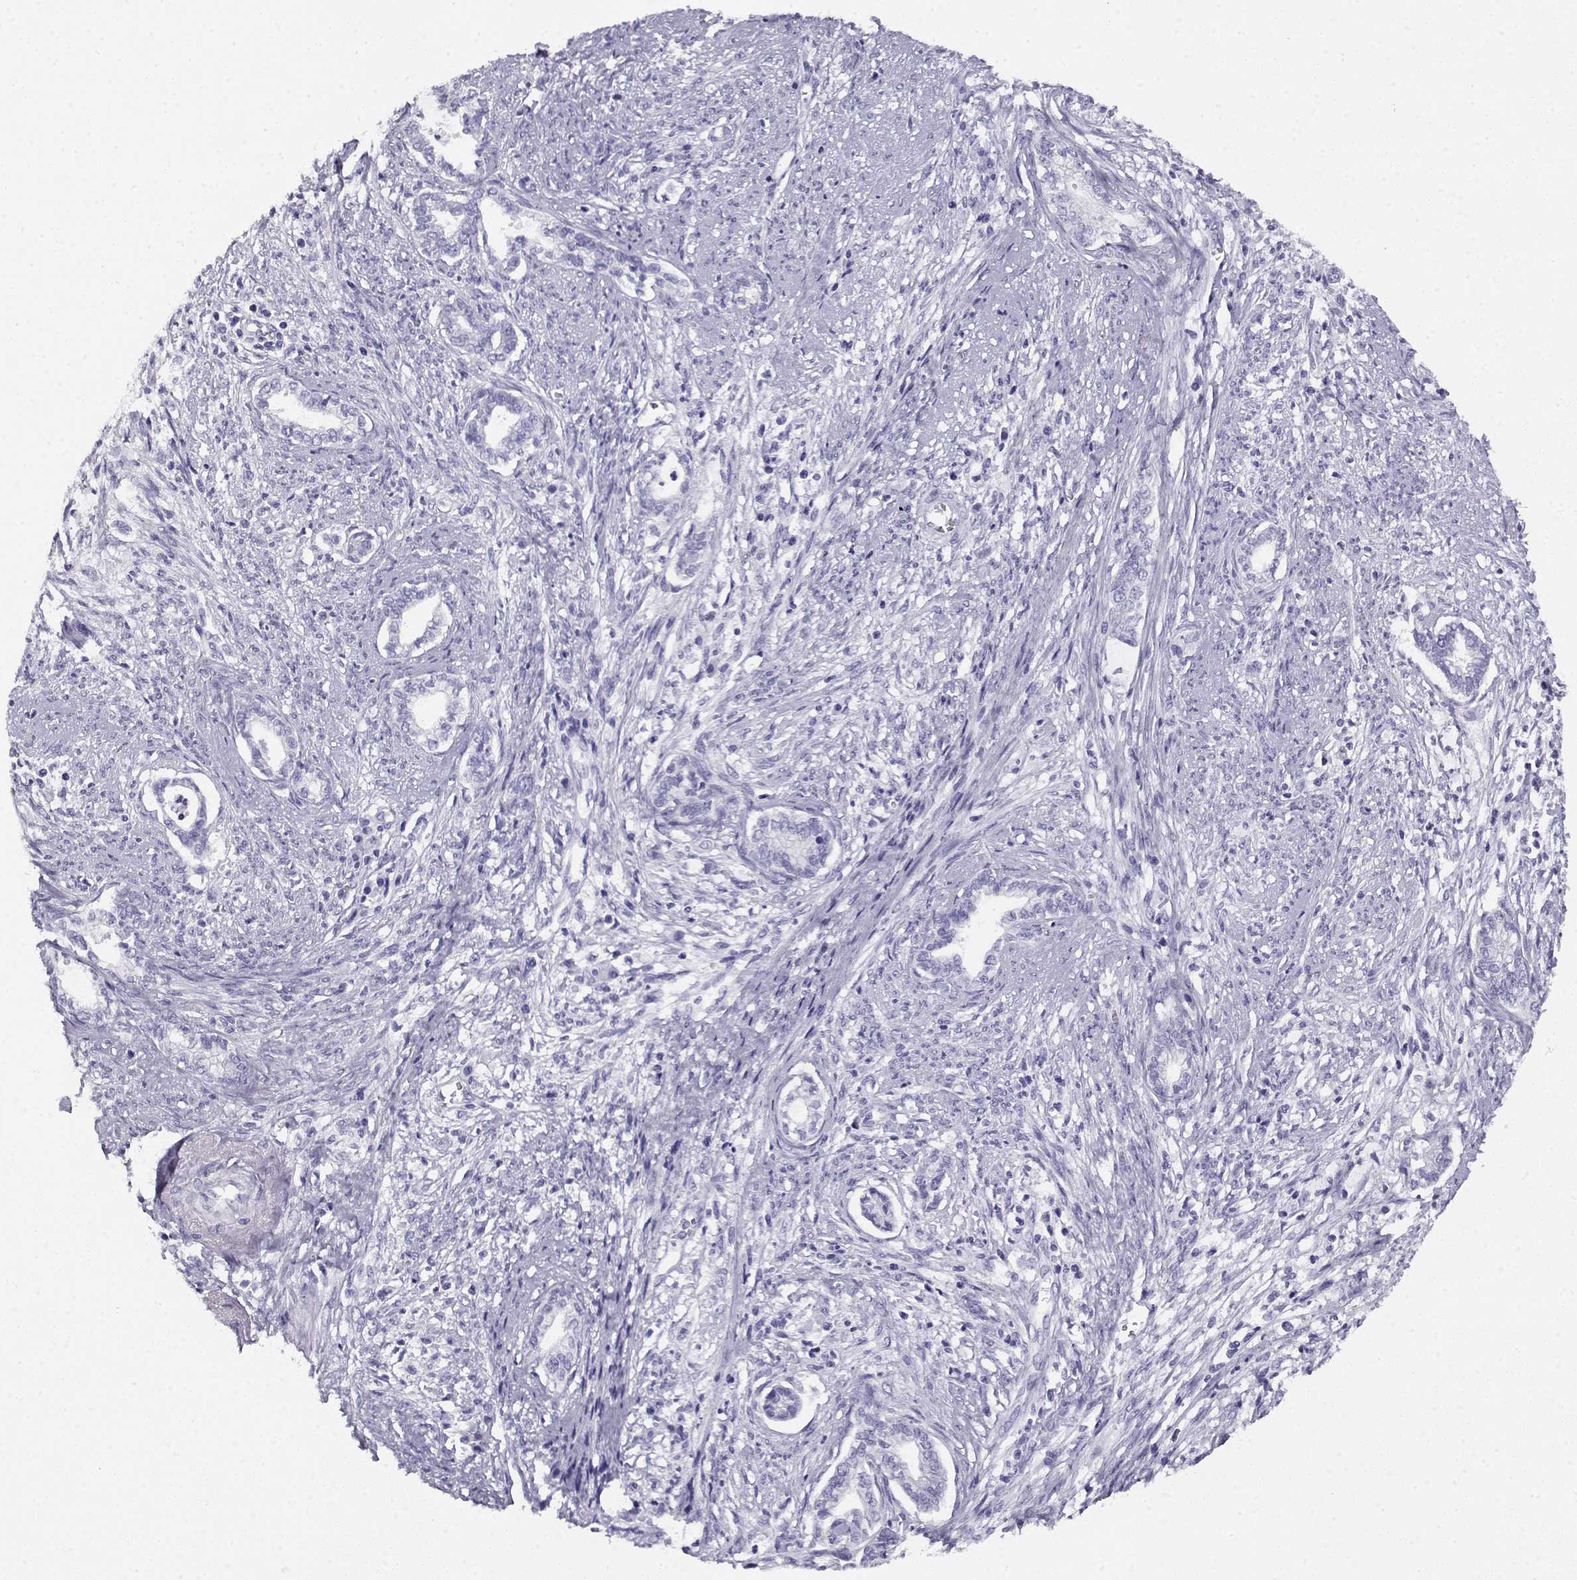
{"staining": {"intensity": "negative", "quantity": "none", "location": "none"}, "tissue": "cervical cancer", "cell_type": "Tumor cells", "image_type": "cancer", "snomed": [{"axis": "morphology", "description": "Adenocarcinoma, NOS"}, {"axis": "topography", "description": "Cervix"}], "caption": "Tumor cells show no significant protein positivity in adenocarcinoma (cervical). The staining was performed using DAB to visualize the protein expression in brown, while the nuclei were stained in blue with hematoxylin (Magnification: 20x).", "gene": "CABS1", "patient": {"sex": "female", "age": 62}}